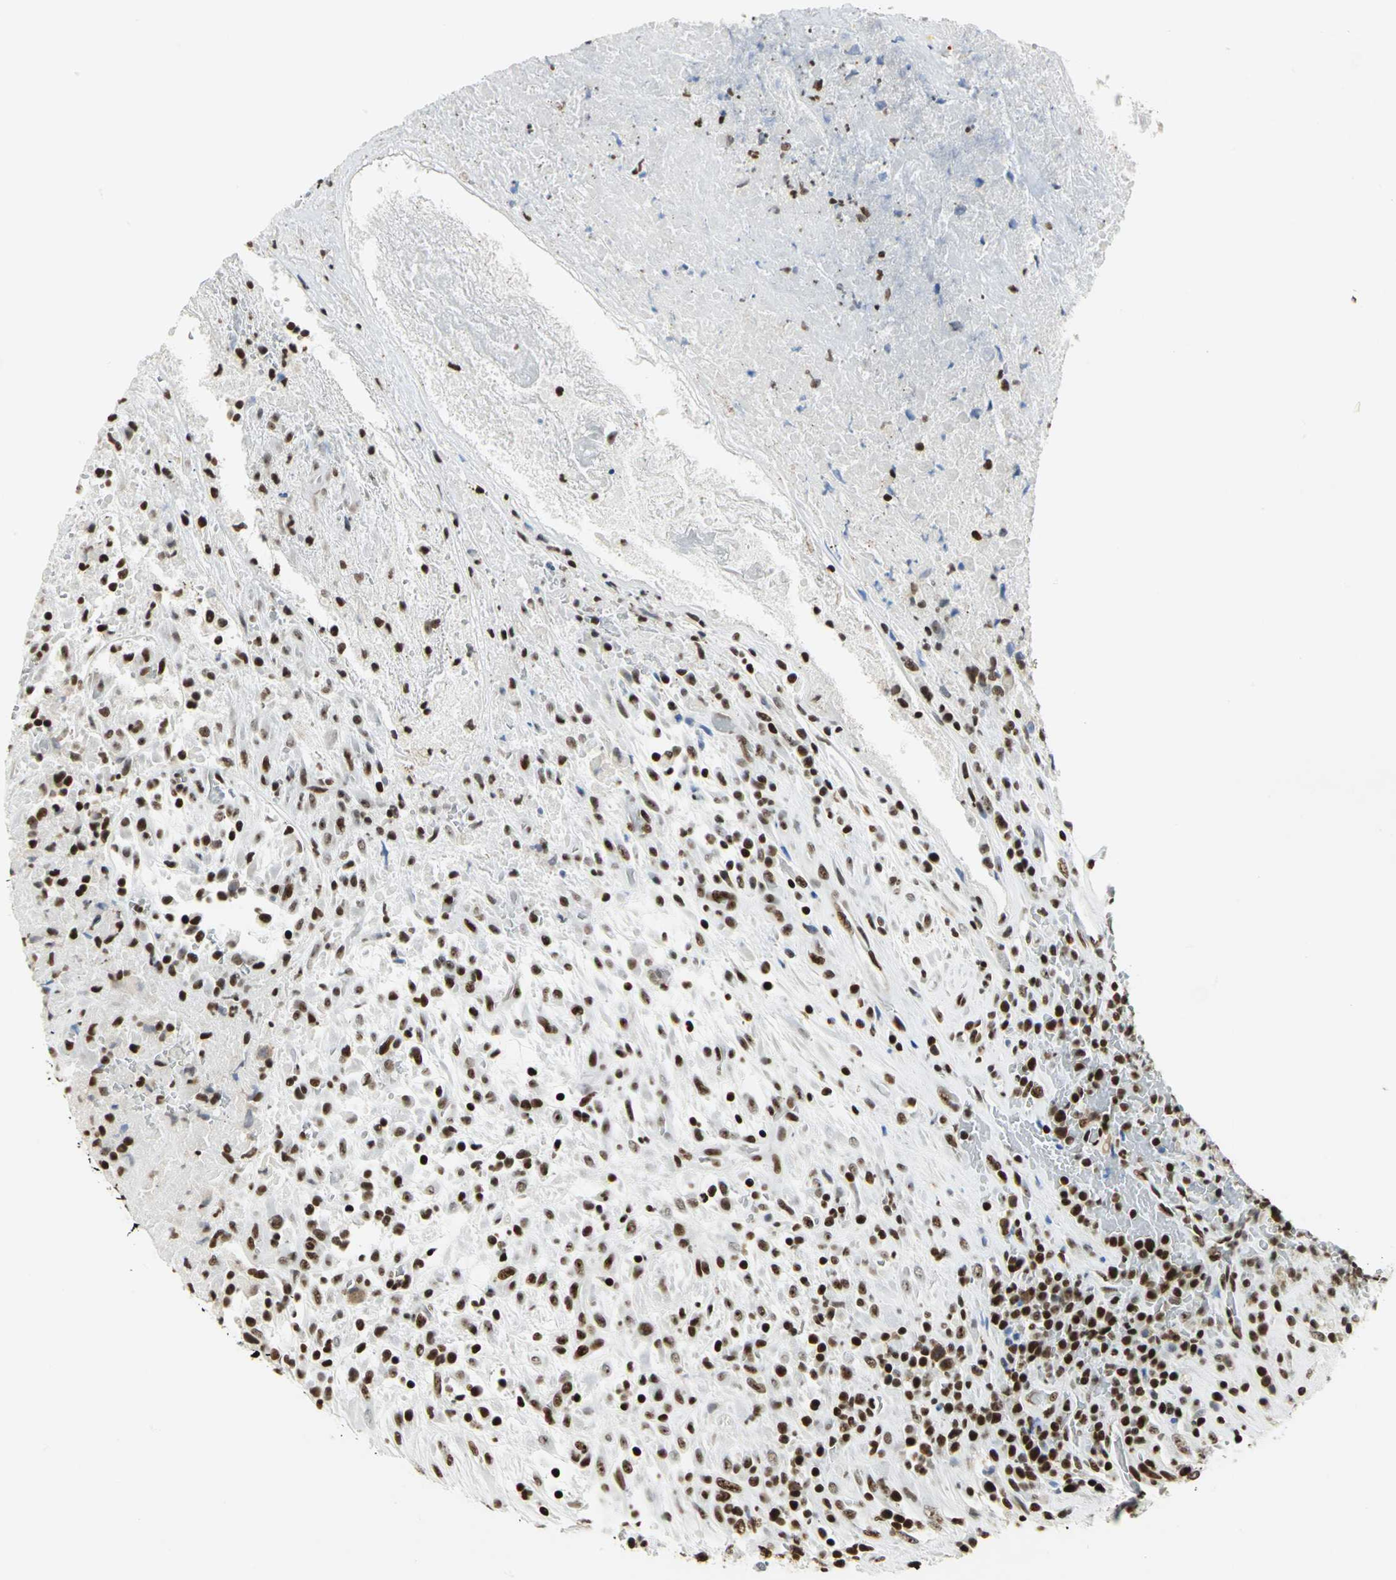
{"staining": {"intensity": "strong", "quantity": ">75%", "location": "nuclear"}, "tissue": "testis cancer", "cell_type": "Tumor cells", "image_type": "cancer", "snomed": [{"axis": "morphology", "description": "Necrosis, NOS"}, {"axis": "morphology", "description": "Carcinoma, Embryonal, NOS"}, {"axis": "topography", "description": "Testis"}], "caption": "Strong nuclear staining for a protein is appreciated in about >75% of tumor cells of testis cancer using immunohistochemistry.", "gene": "HMGB1", "patient": {"sex": "male", "age": 19}}